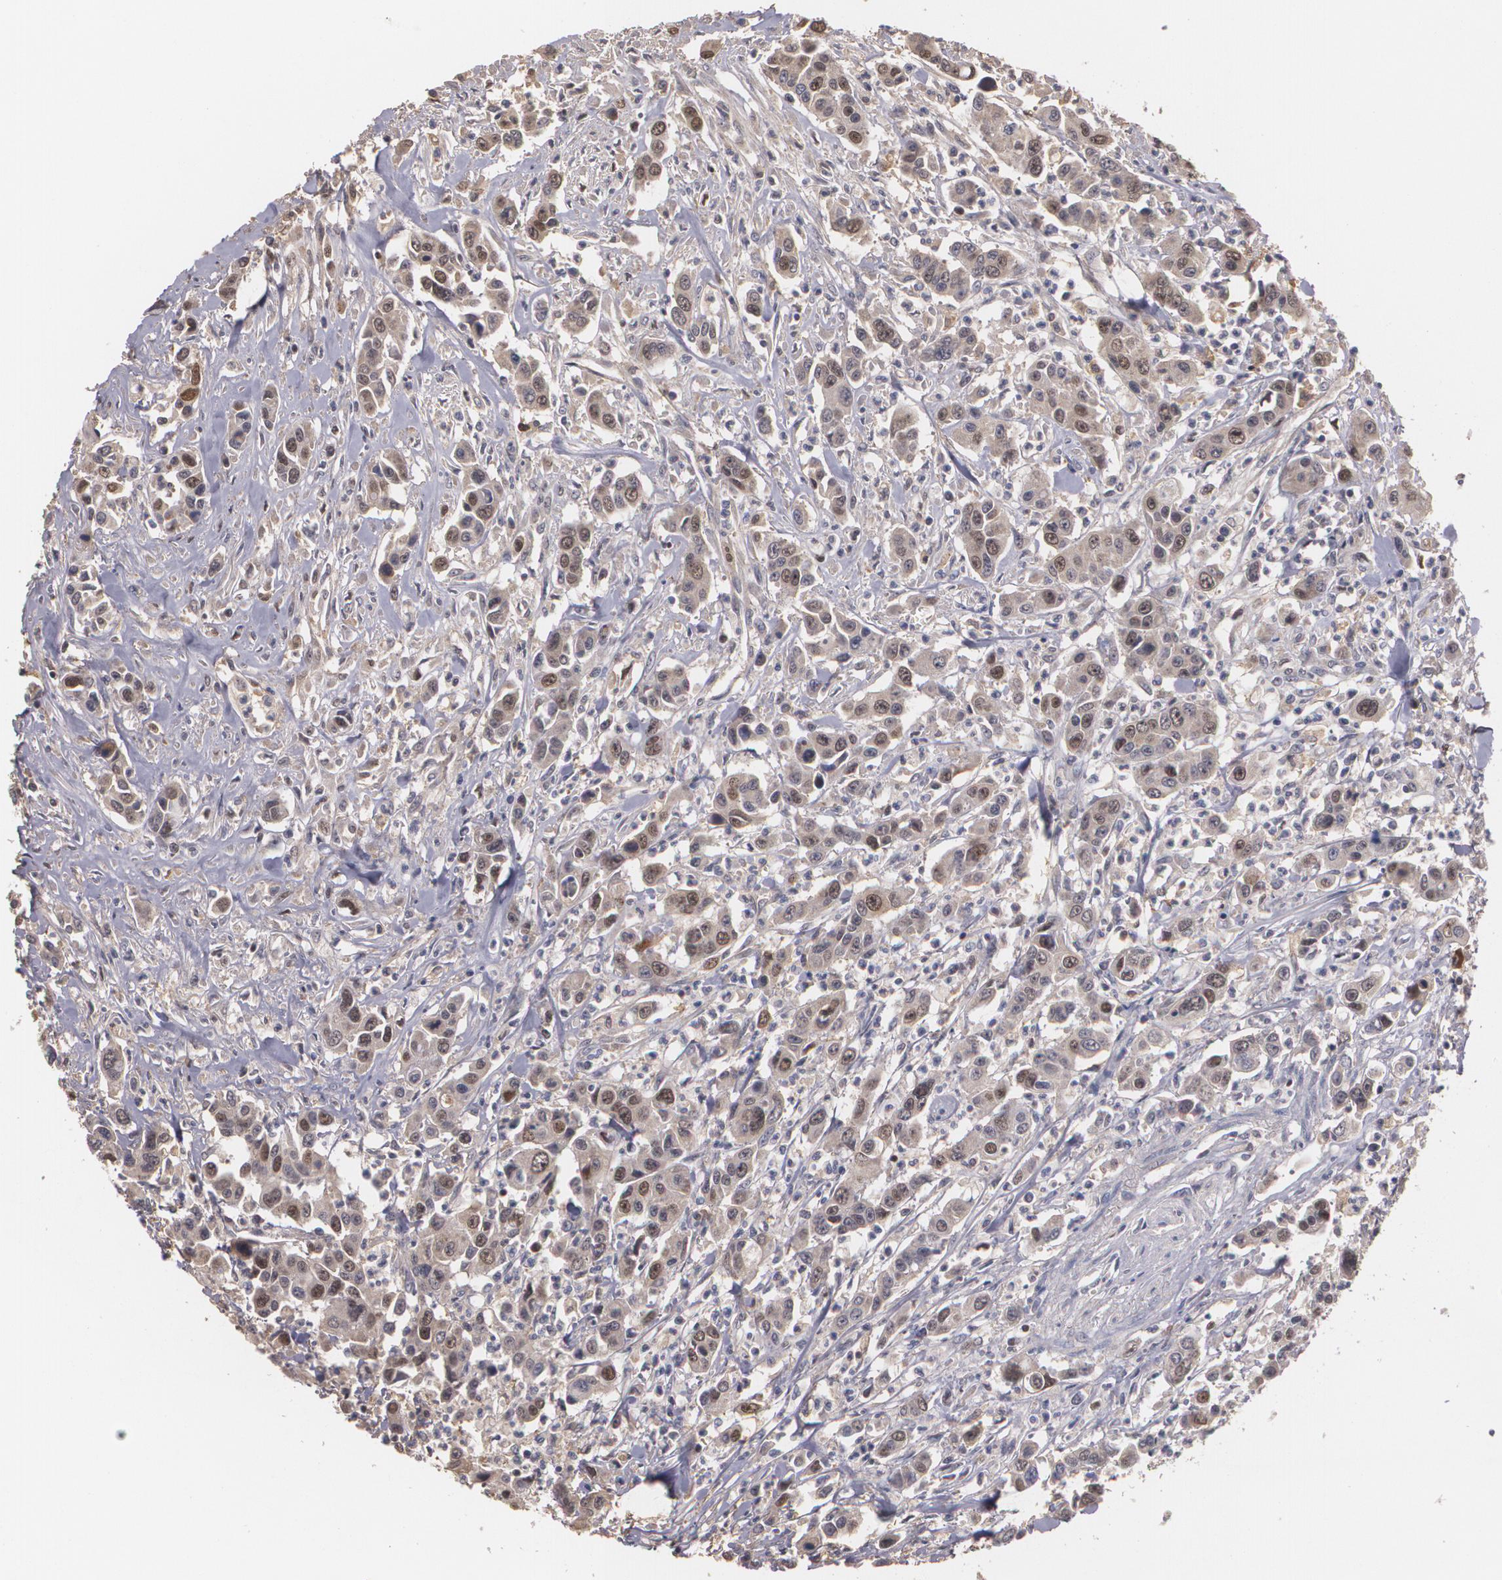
{"staining": {"intensity": "moderate", "quantity": "25%-75%", "location": "cytoplasmic/membranous,nuclear"}, "tissue": "urothelial cancer", "cell_type": "Tumor cells", "image_type": "cancer", "snomed": [{"axis": "morphology", "description": "Urothelial carcinoma, High grade"}, {"axis": "topography", "description": "Urinary bladder"}], "caption": "Protein analysis of urothelial cancer tissue demonstrates moderate cytoplasmic/membranous and nuclear expression in approximately 25%-75% of tumor cells.", "gene": "BRCA1", "patient": {"sex": "male", "age": 86}}